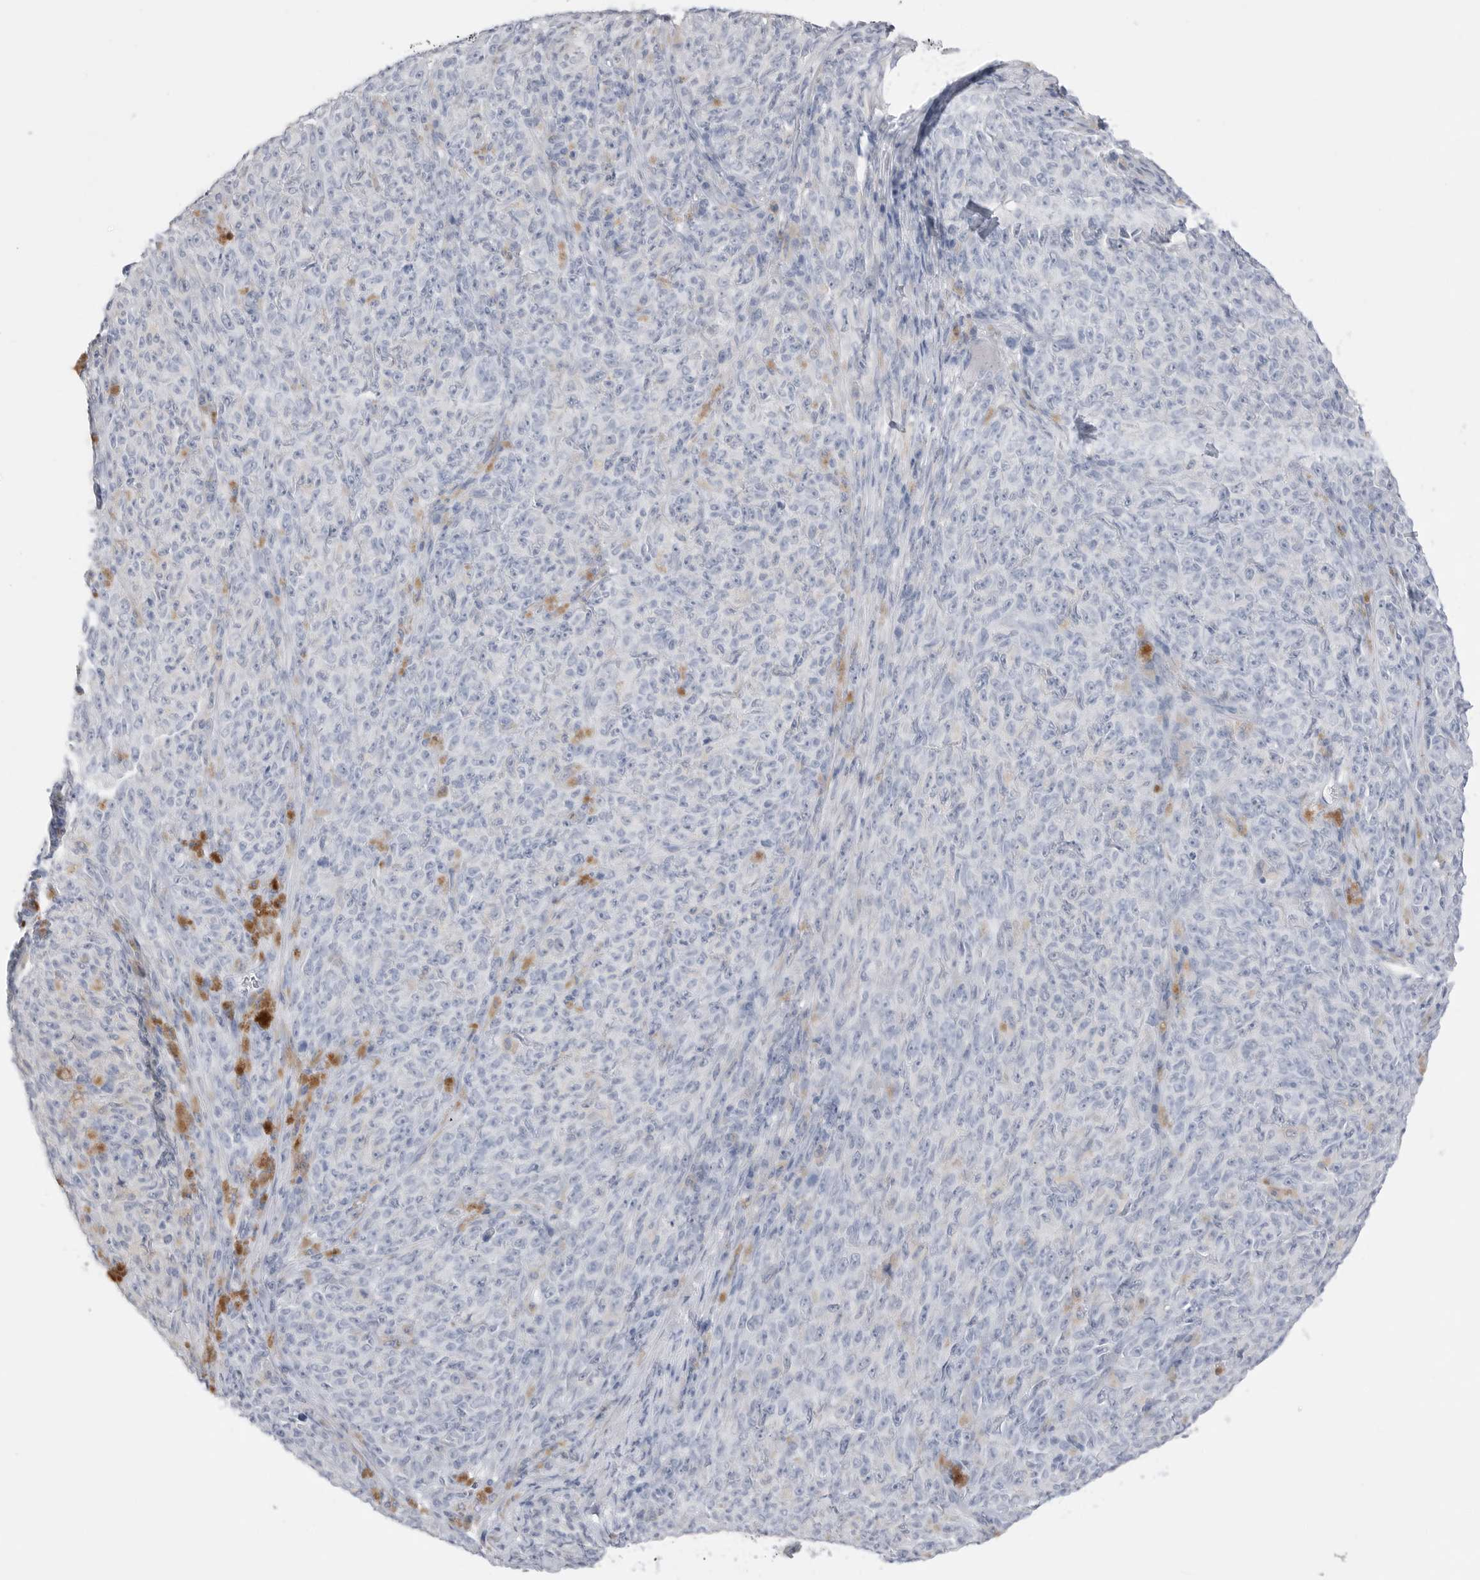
{"staining": {"intensity": "negative", "quantity": "none", "location": "none"}, "tissue": "melanoma", "cell_type": "Tumor cells", "image_type": "cancer", "snomed": [{"axis": "morphology", "description": "Malignant melanoma, NOS"}, {"axis": "topography", "description": "Skin"}], "caption": "Immunohistochemistry micrograph of neoplastic tissue: melanoma stained with DAB (3,3'-diaminobenzidine) displays no significant protein positivity in tumor cells.", "gene": "ABHD12", "patient": {"sex": "female", "age": 82}}